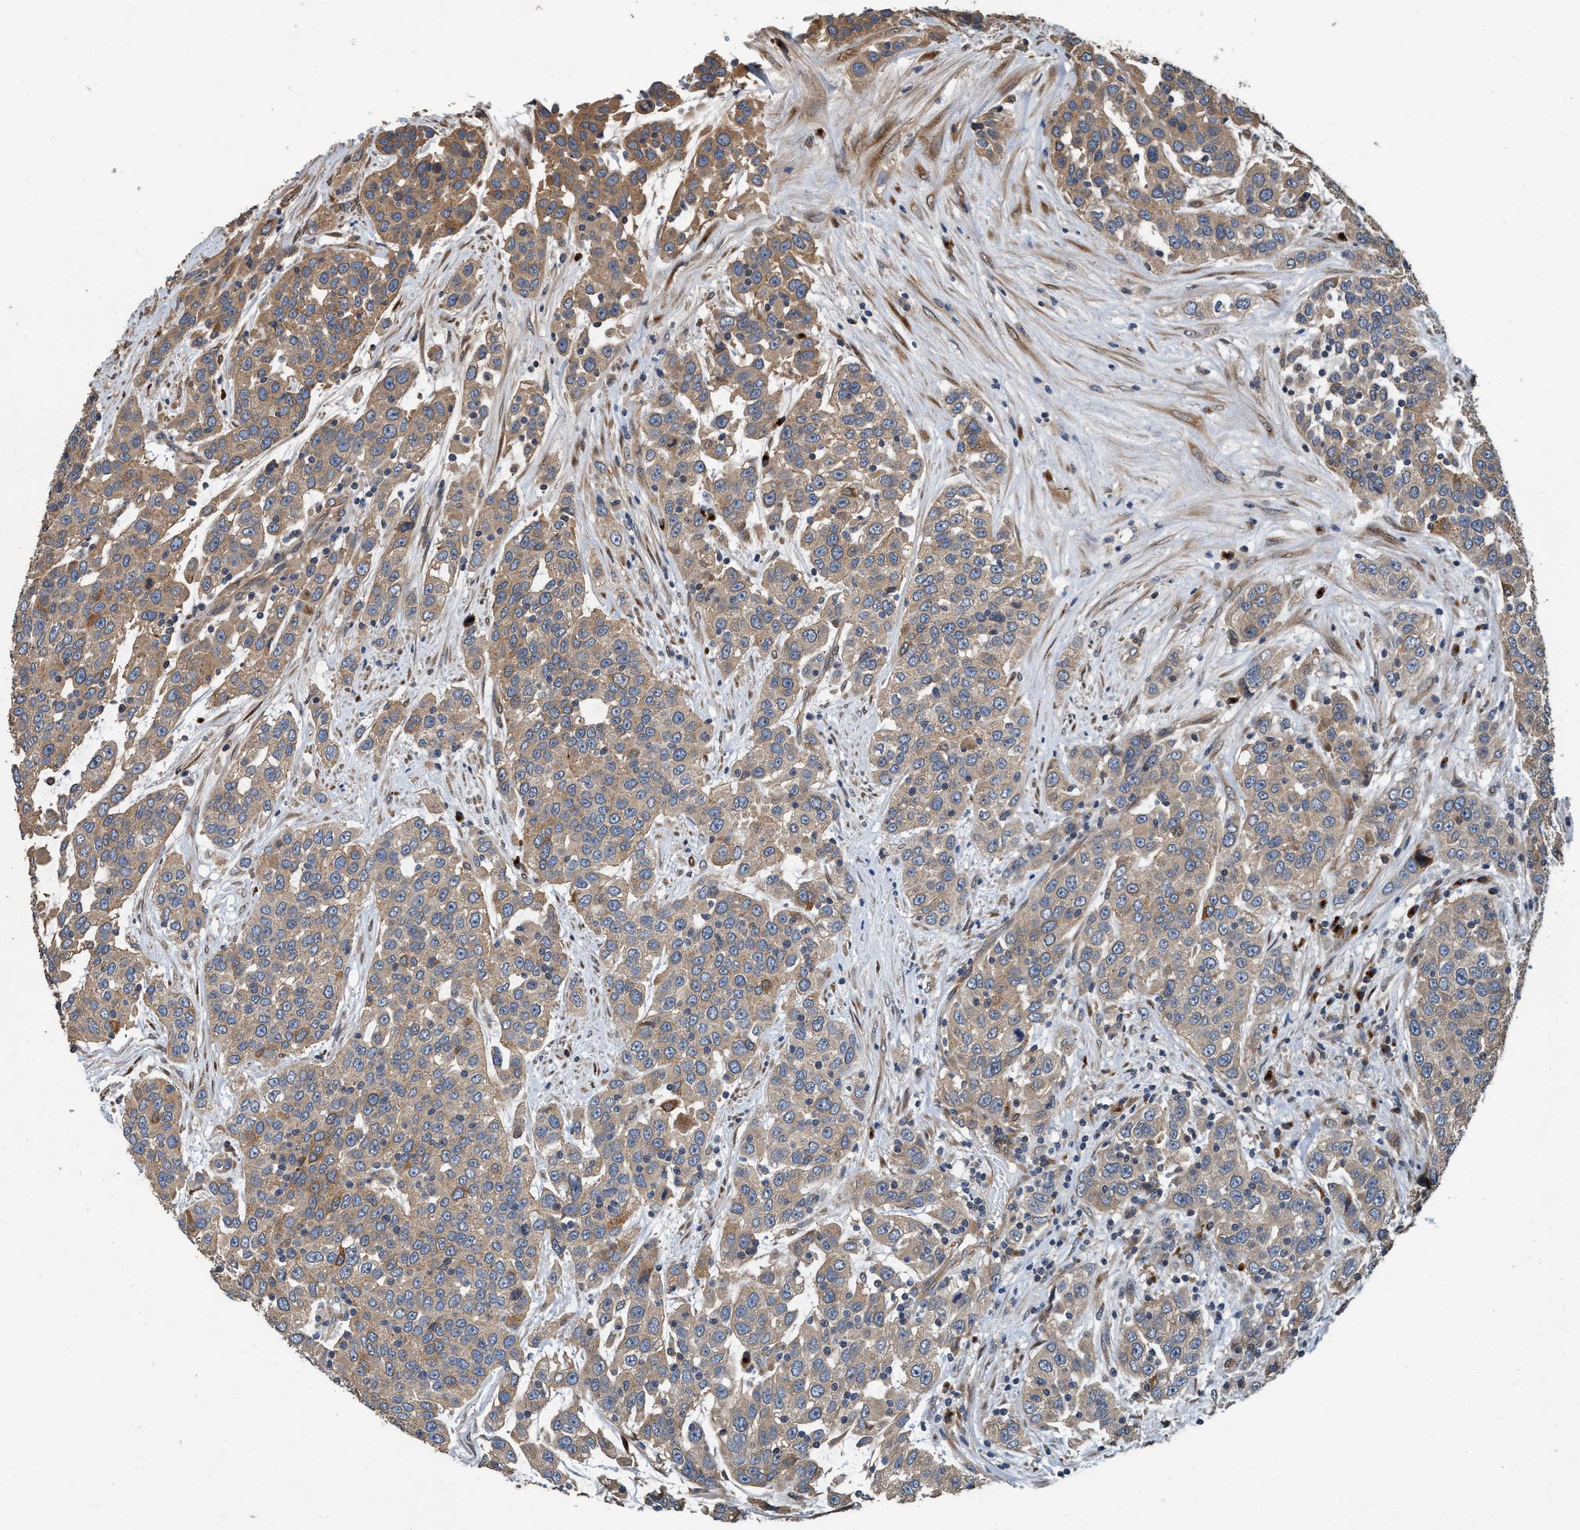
{"staining": {"intensity": "moderate", "quantity": ">75%", "location": "cytoplasmic/membranous"}, "tissue": "urothelial cancer", "cell_type": "Tumor cells", "image_type": "cancer", "snomed": [{"axis": "morphology", "description": "Urothelial carcinoma, High grade"}, {"axis": "topography", "description": "Urinary bladder"}], "caption": "The image displays immunohistochemical staining of urothelial cancer. There is moderate cytoplasmic/membranous expression is identified in about >75% of tumor cells.", "gene": "MACC1", "patient": {"sex": "female", "age": 80}}